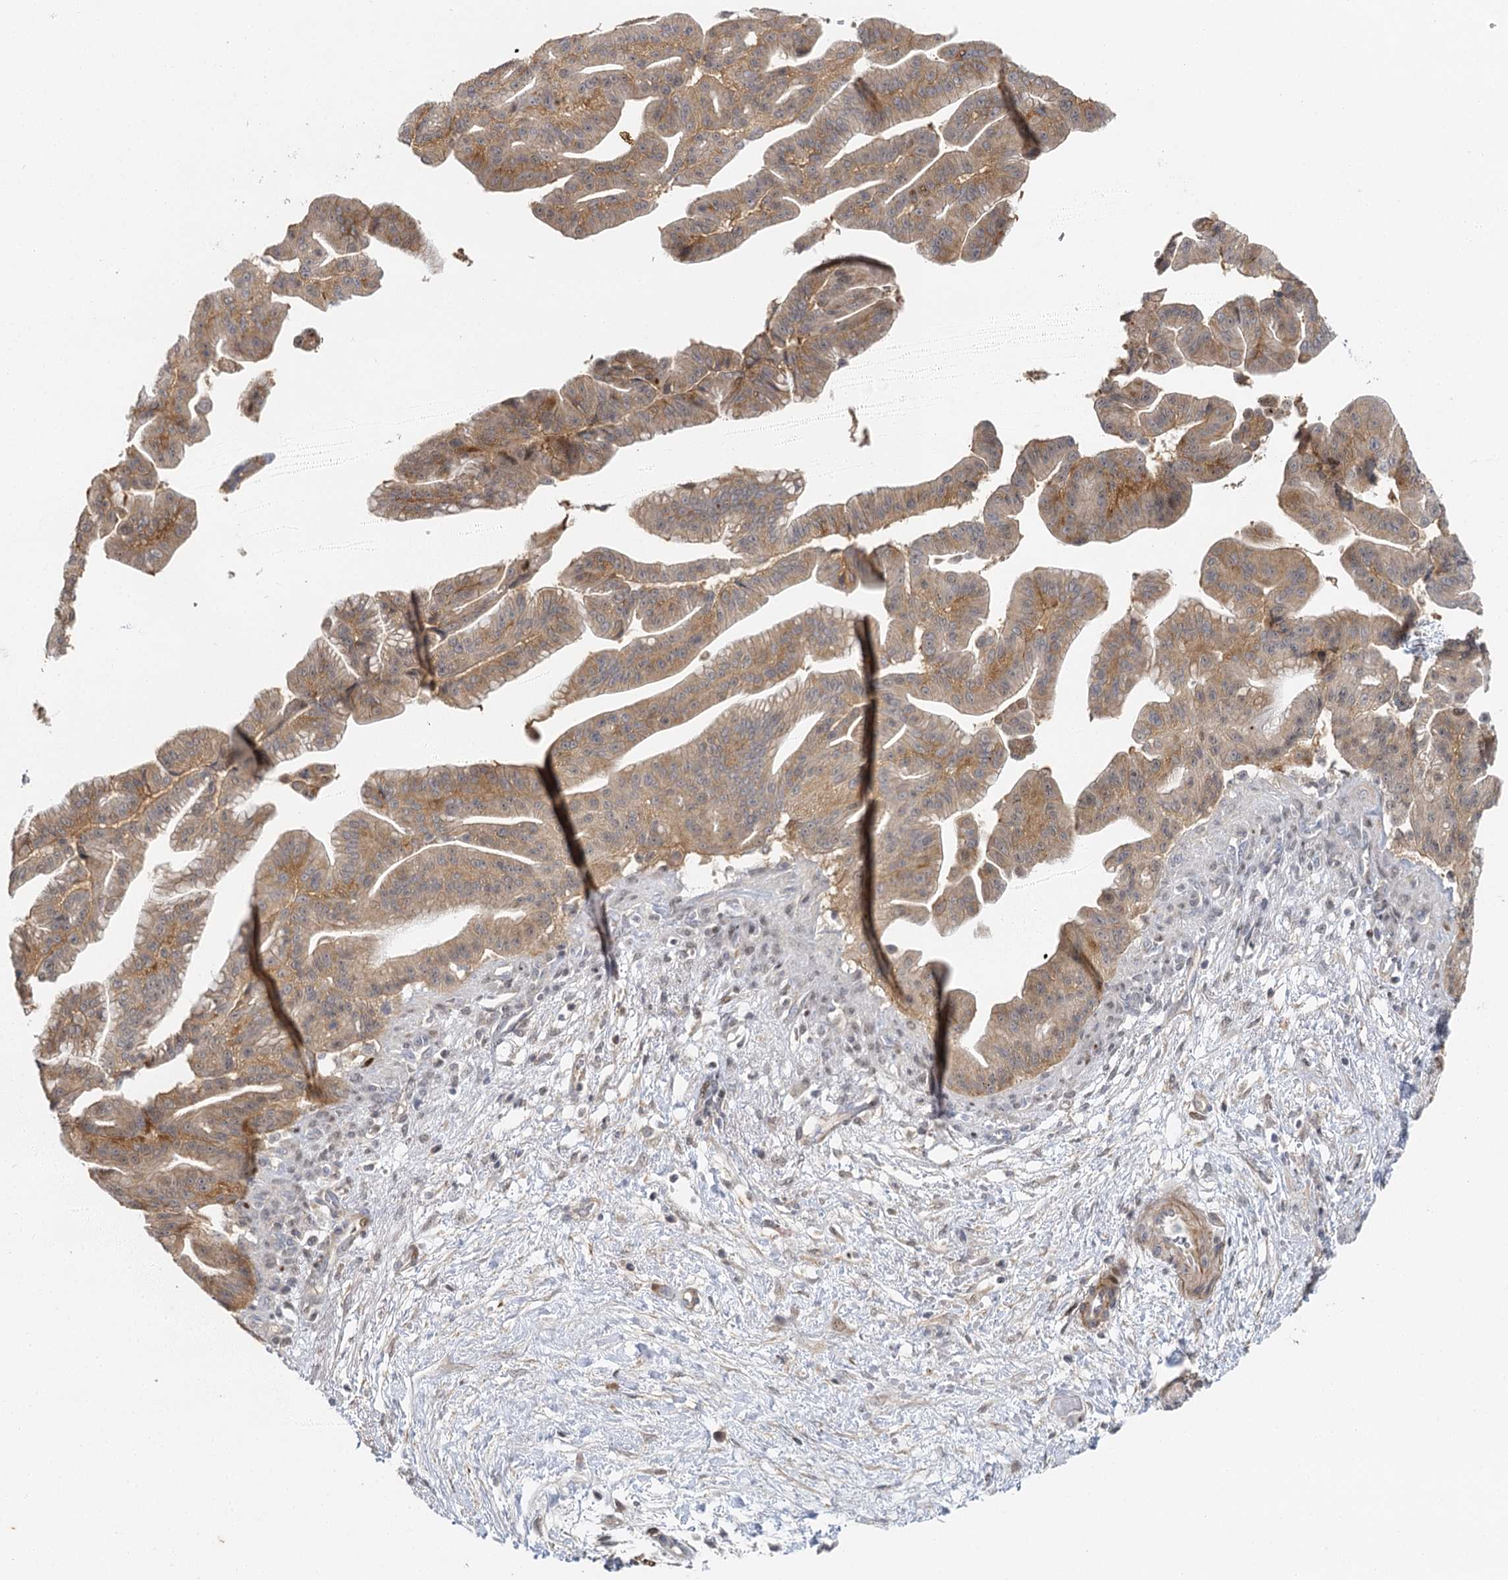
{"staining": {"intensity": "weak", "quantity": "25%-75%", "location": "cytoplasmic/membranous"}, "tissue": "pancreatic cancer", "cell_type": "Tumor cells", "image_type": "cancer", "snomed": [{"axis": "morphology", "description": "Adenocarcinoma, NOS"}, {"axis": "topography", "description": "Pancreas"}], "caption": "Pancreatic cancer stained with immunohistochemistry shows weak cytoplasmic/membranous staining in approximately 25%-75% of tumor cells.", "gene": "IL11RA", "patient": {"sex": "male", "age": 68}}